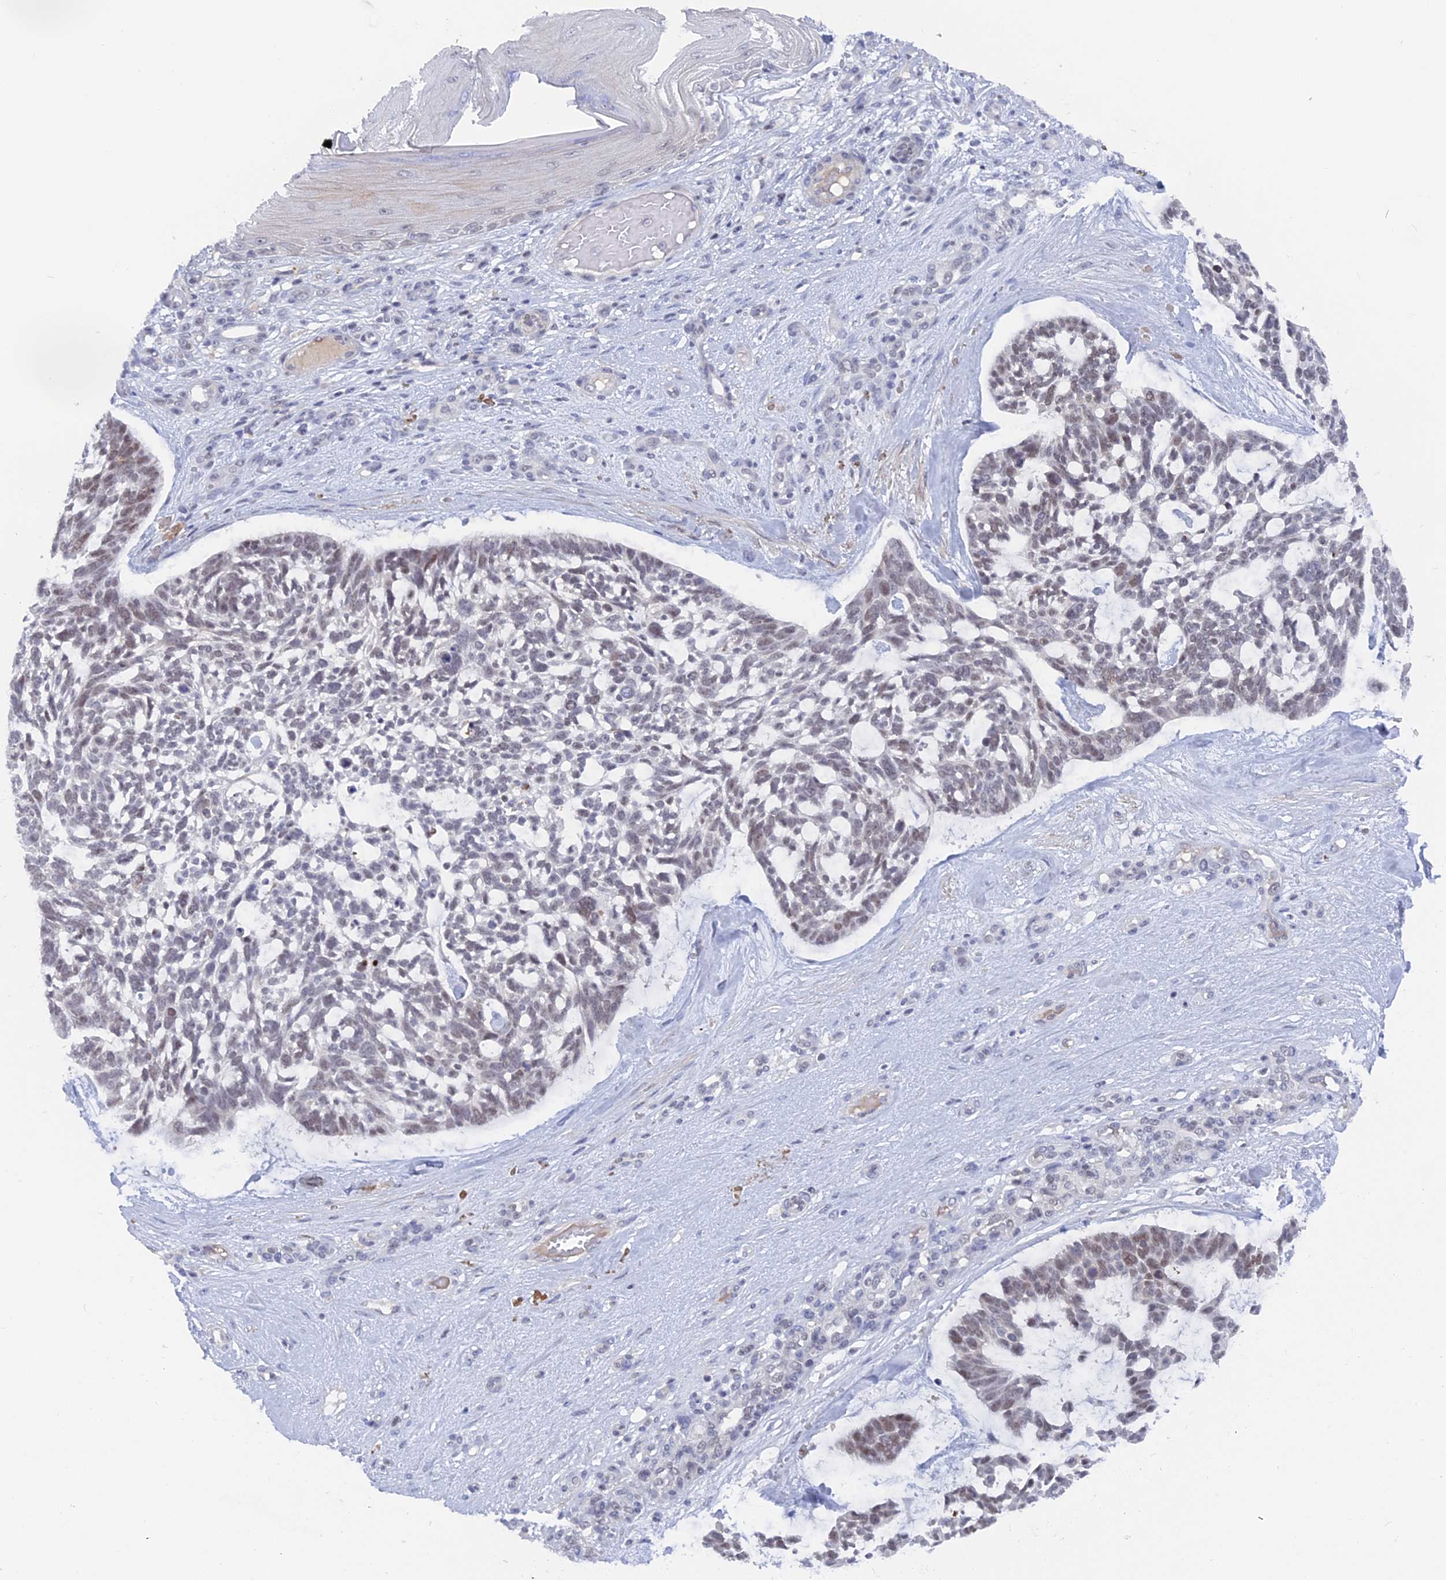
{"staining": {"intensity": "moderate", "quantity": "<25%", "location": "nuclear"}, "tissue": "skin cancer", "cell_type": "Tumor cells", "image_type": "cancer", "snomed": [{"axis": "morphology", "description": "Basal cell carcinoma"}, {"axis": "topography", "description": "Skin"}], "caption": "This is a photomicrograph of immunohistochemistry (IHC) staining of basal cell carcinoma (skin), which shows moderate positivity in the nuclear of tumor cells.", "gene": "BRD2", "patient": {"sex": "male", "age": 88}}